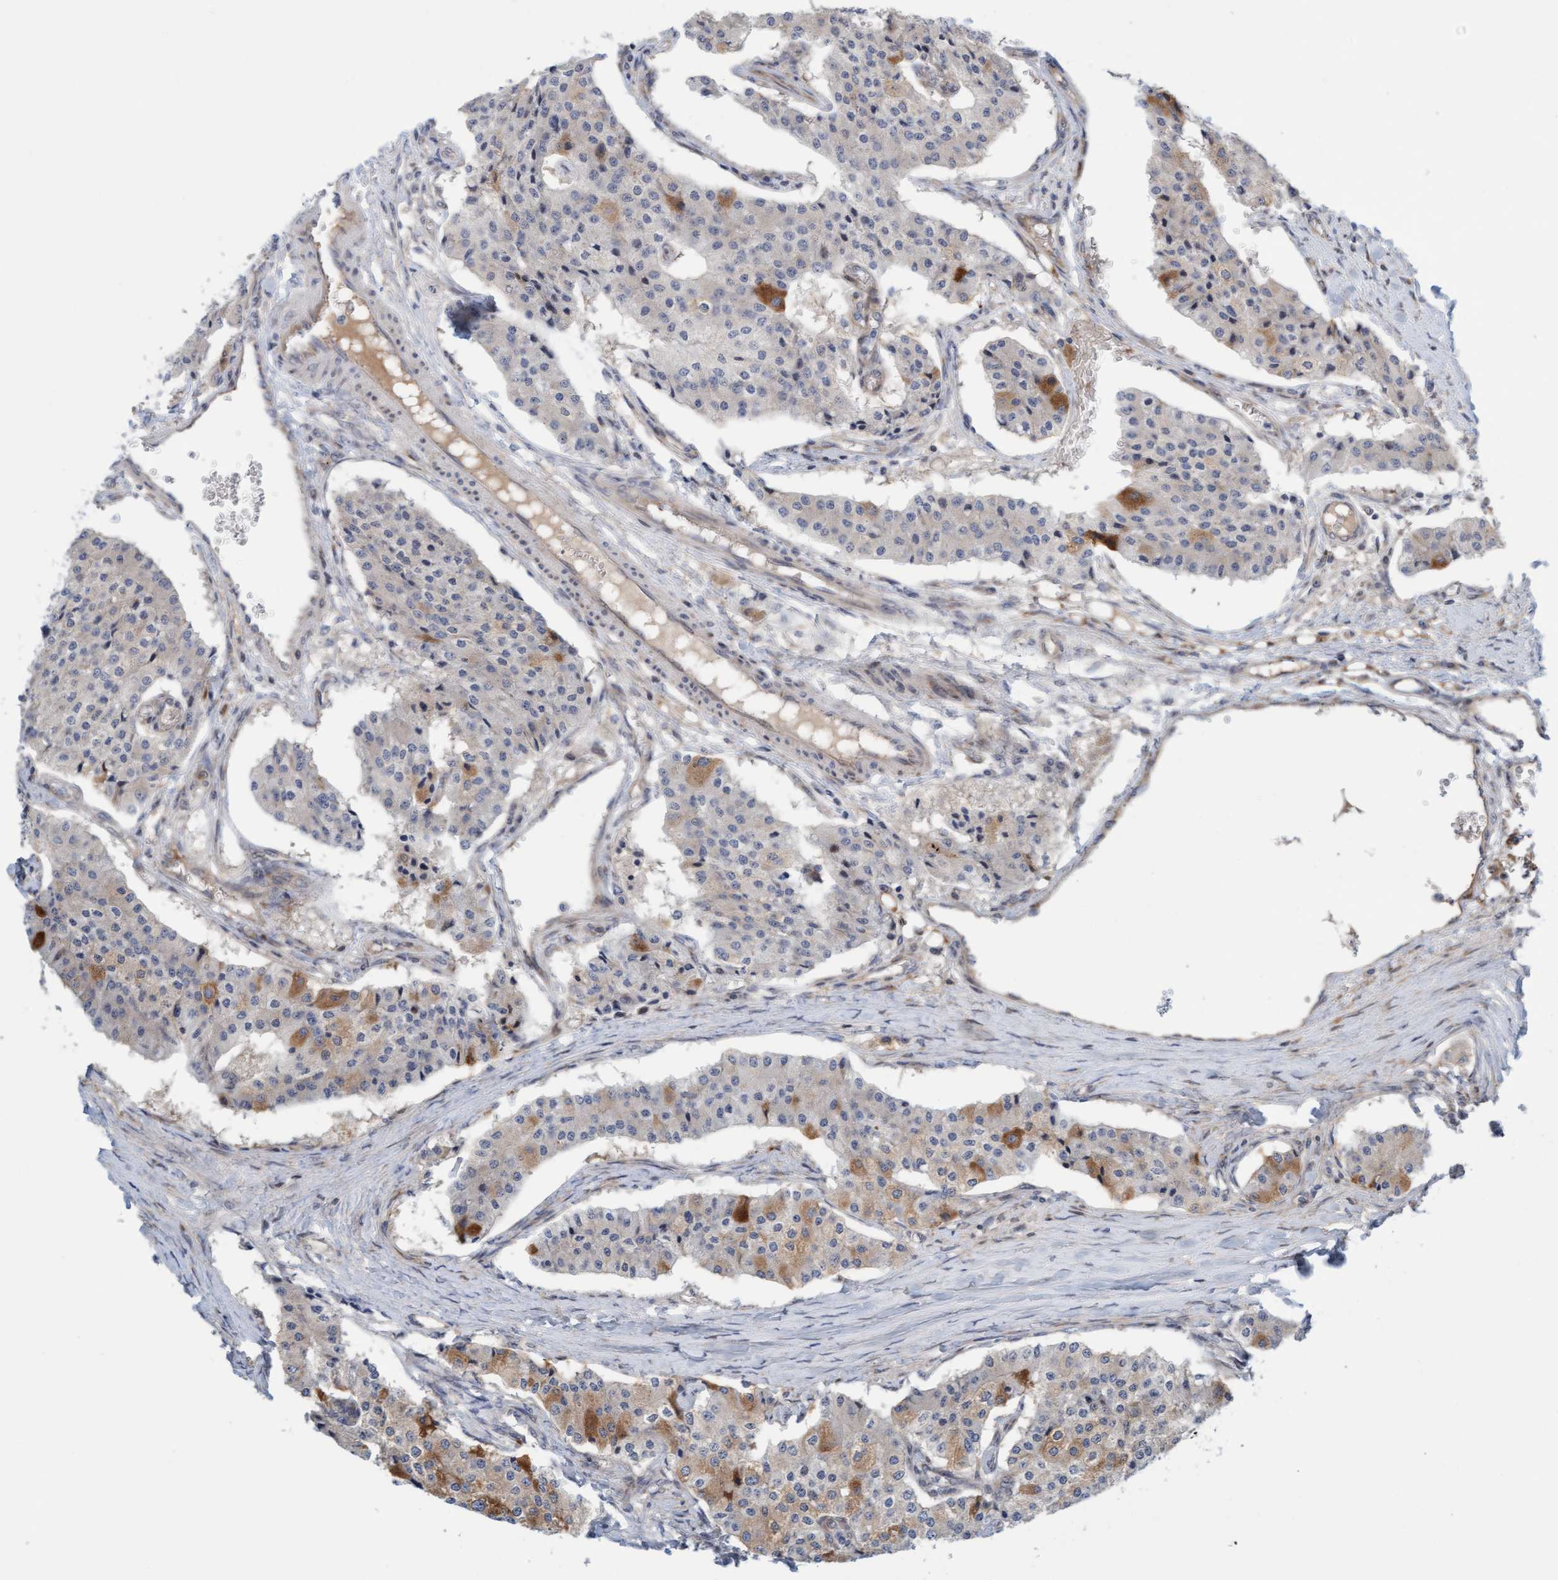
{"staining": {"intensity": "moderate", "quantity": "<25%", "location": "cytoplasmic/membranous"}, "tissue": "carcinoid", "cell_type": "Tumor cells", "image_type": "cancer", "snomed": [{"axis": "morphology", "description": "Carcinoid, malignant, NOS"}, {"axis": "topography", "description": "Colon"}], "caption": "Malignant carcinoid was stained to show a protein in brown. There is low levels of moderate cytoplasmic/membranous expression in about <25% of tumor cells. Immunohistochemistry stains the protein in brown and the nuclei are stained blue.", "gene": "EIF4EBP1", "patient": {"sex": "female", "age": 52}}